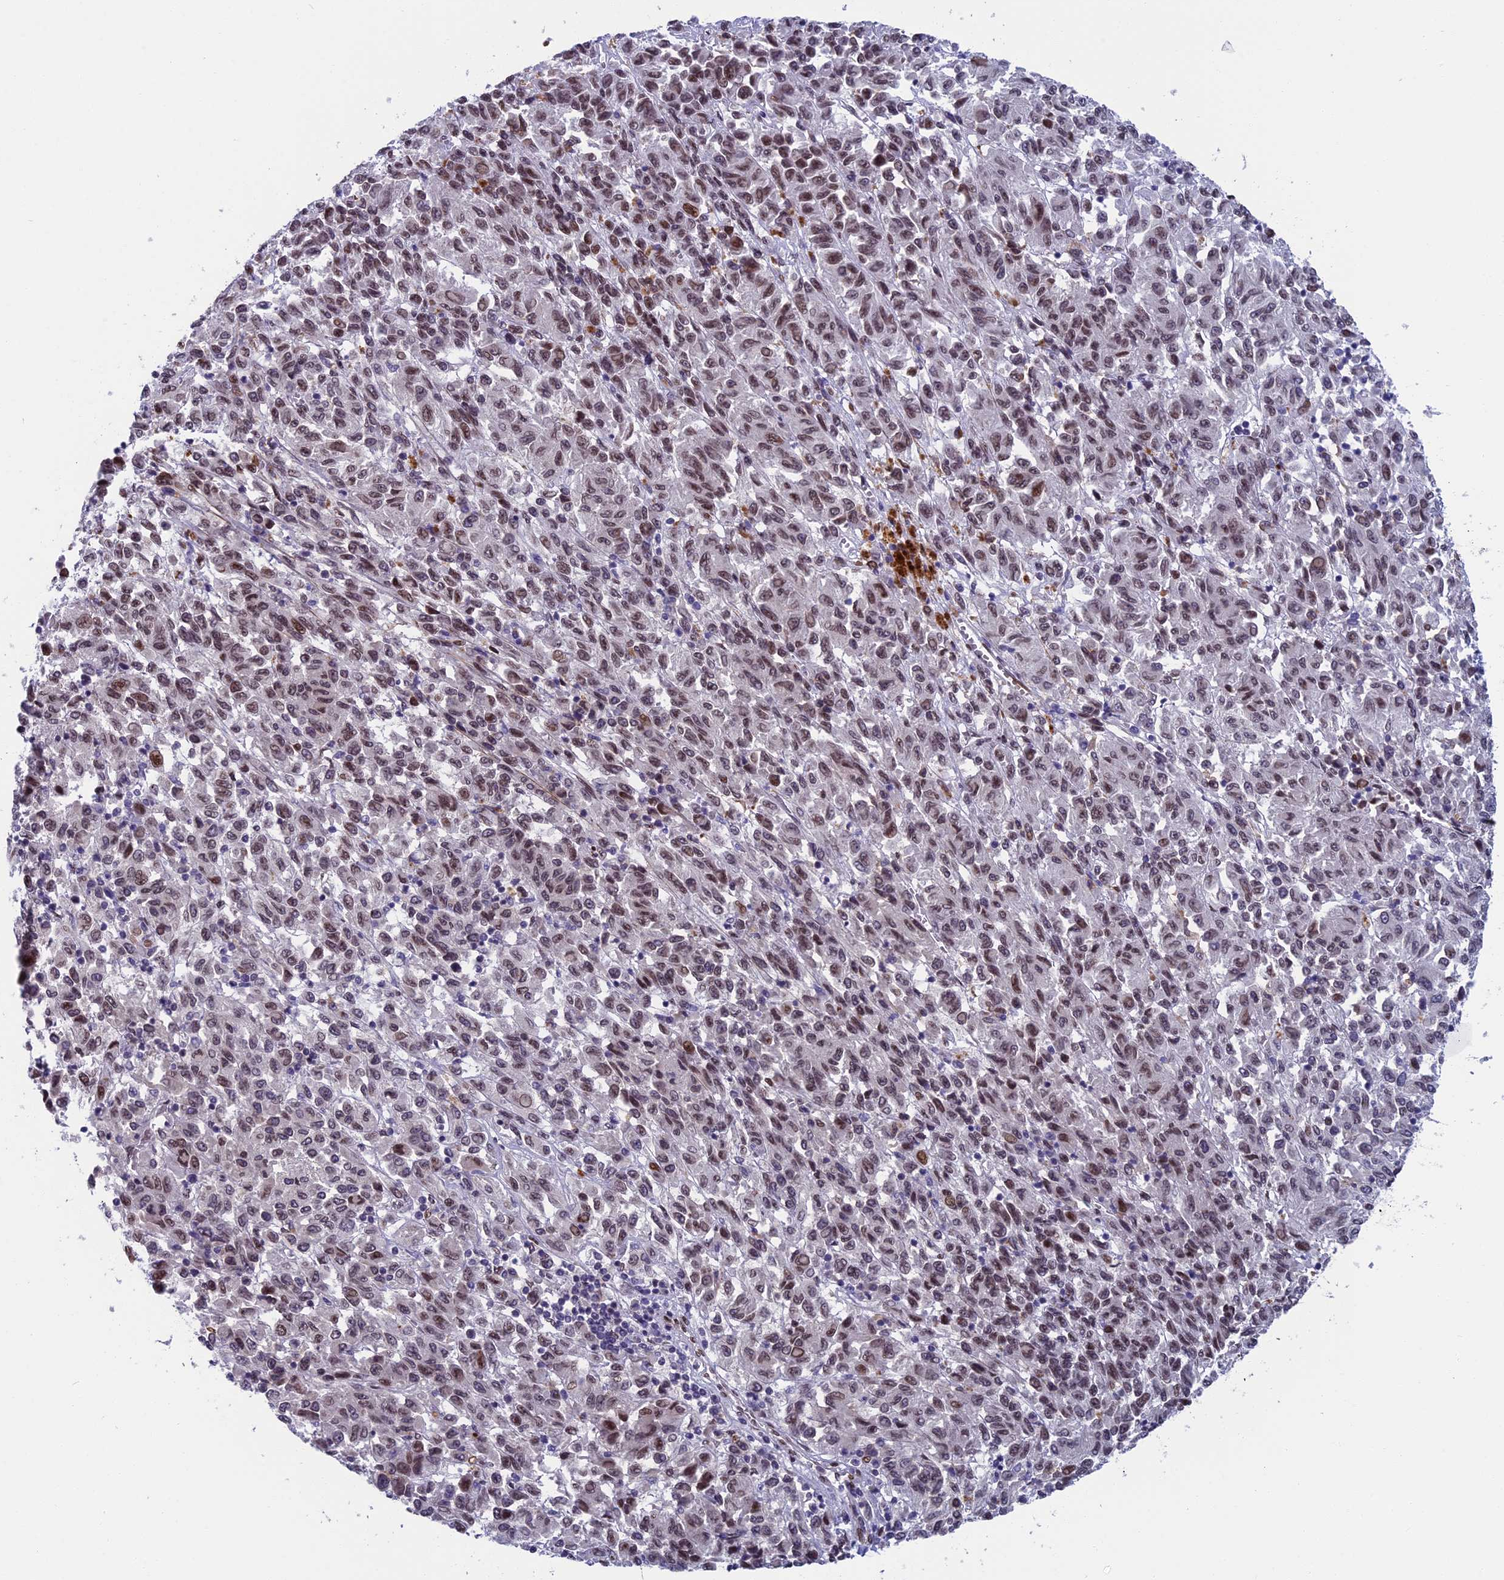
{"staining": {"intensity": "moderate", "quantity": ">75%", "location": "nuclear"}, "tissue": "melanoma", "cell_type": "Tumor cells", "image_type": "cancer", "snomed": [{"axis": "morphology", "description": "Malignant melanoma, Metastatic site"}, {"axis": "topography", "description": "Lung"}], "caption": "High-power microscopy captured an IHC micrograph of melanoma, revealing moderate nuclear positivity in about >75% of tumor cells.", "gene": "GPSM1", "patient": {"sex": "male", "age": 64}}